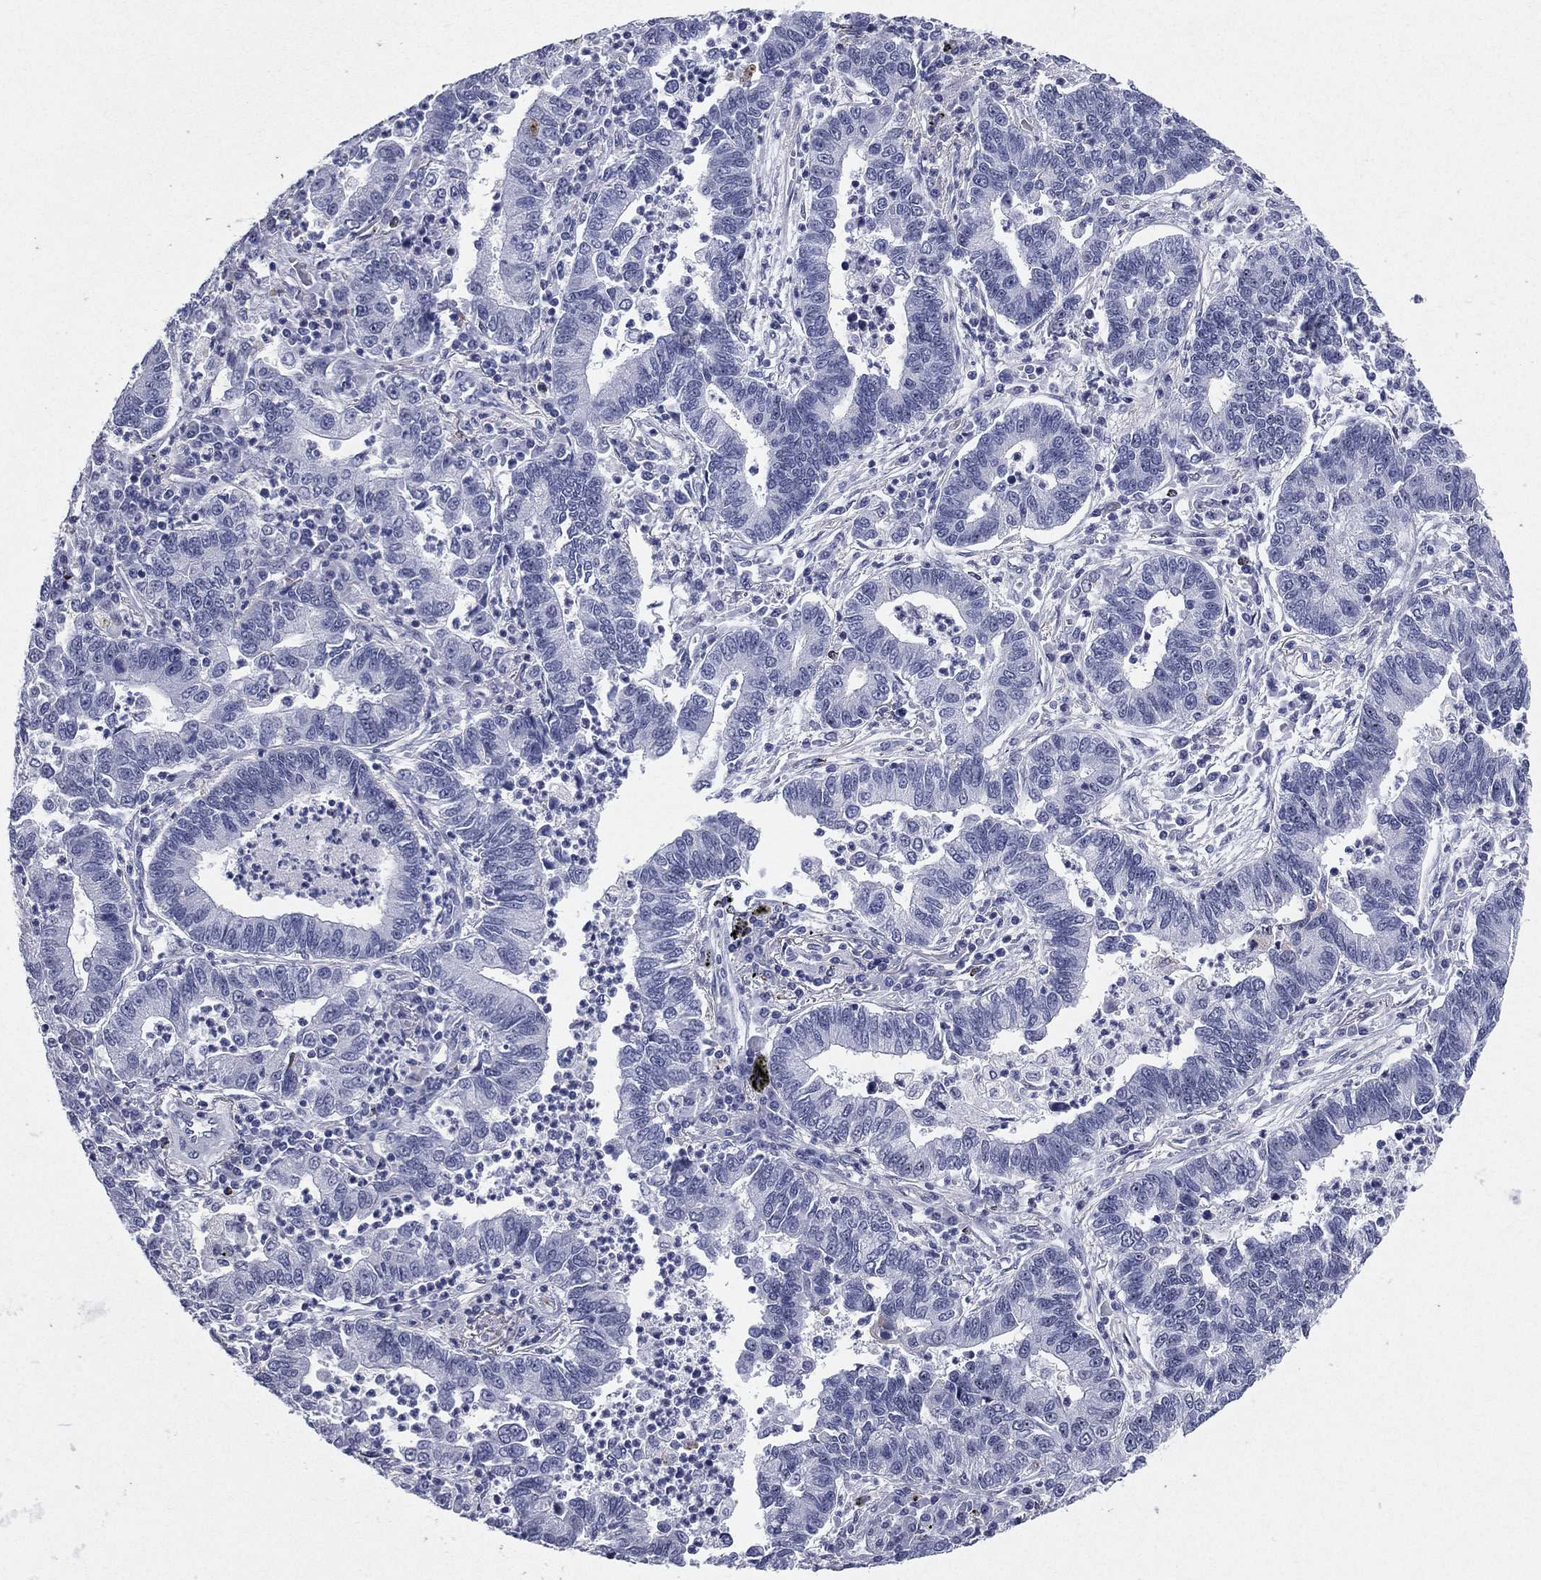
{"staining": {"intensity": "negative", "quantity": "none", "location": "none"}, "tissue": "lung cancer", "cell_type": "Tumor cells", "image_type": "cancer", "snomed": [{"axis": "morphology", "description": "Adenocarcinoma, NOS"}, {"axis": "topography", "description": "Lung"}], "caption": "An image of lung adenocarcinoma stained for a protein exhibits no brown staining in tumor cells.", "gene": "HLA-DOA", "patient": {"sex": "female", "age": 57}}